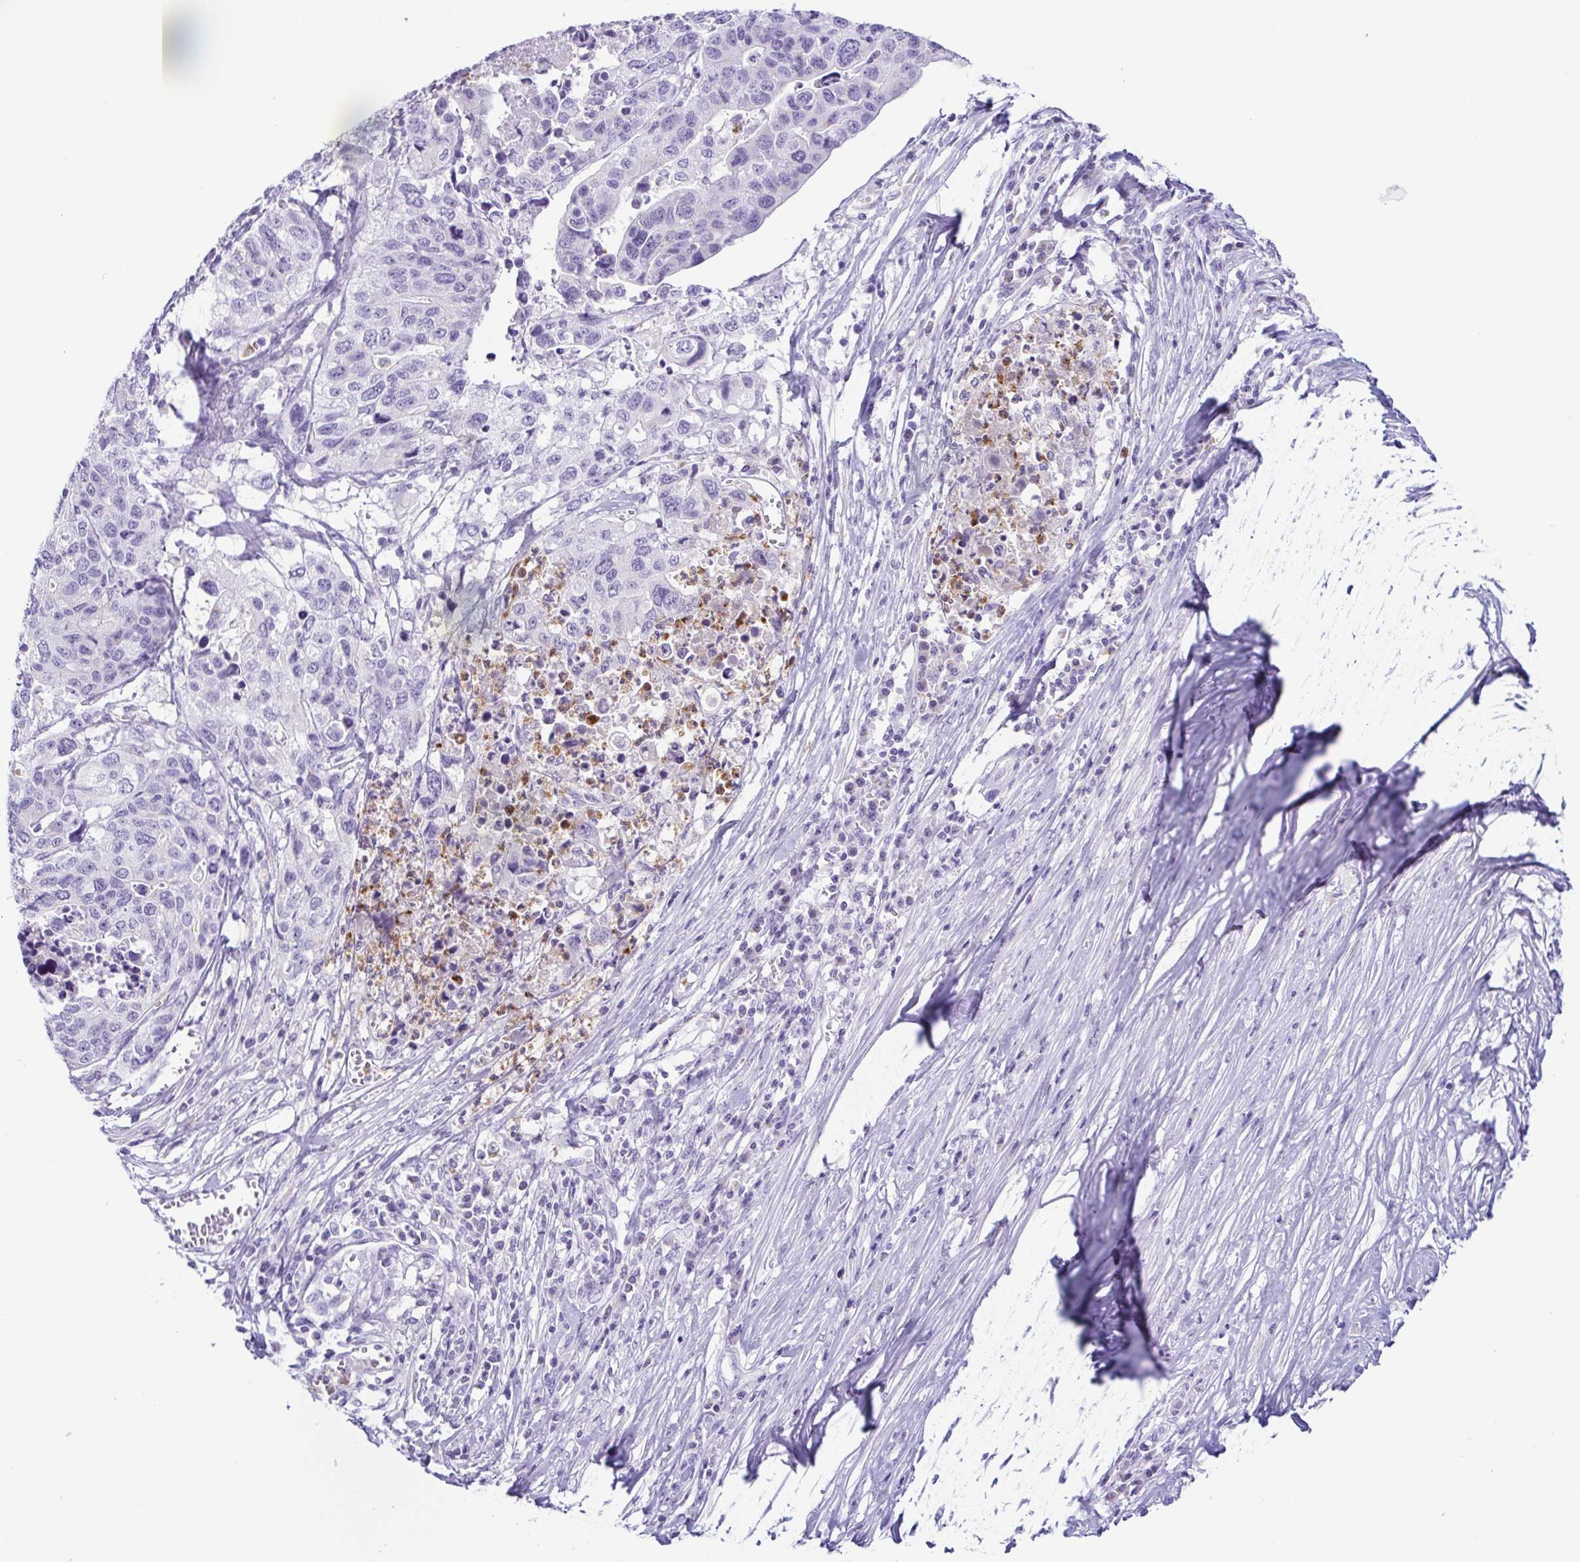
{"staining": {"intensity": "negative", "quantity": "none", "location": "none"}, "tissue": "stomach cancer", "cell_type": "Tumor cells", "image_type": "cancer", "snomed": [{"axis": "morphology", "description": "Adenocarcinoma, NOS"}, {"axis": "topography", "description": "Stomach, upper"}], "caption": "Tumor cells show no significant protein staining in stomach cancer (adenocarcinoma). (Stains: DAB (3,3'-diaminobenzidine) immunohistochemistry (IHC) with hematoxylin counter stain, Microscopy: brightfield microscopy at high magnification).", "gene": "AZU1", "patient": {"sex": "female", "age": 67}}